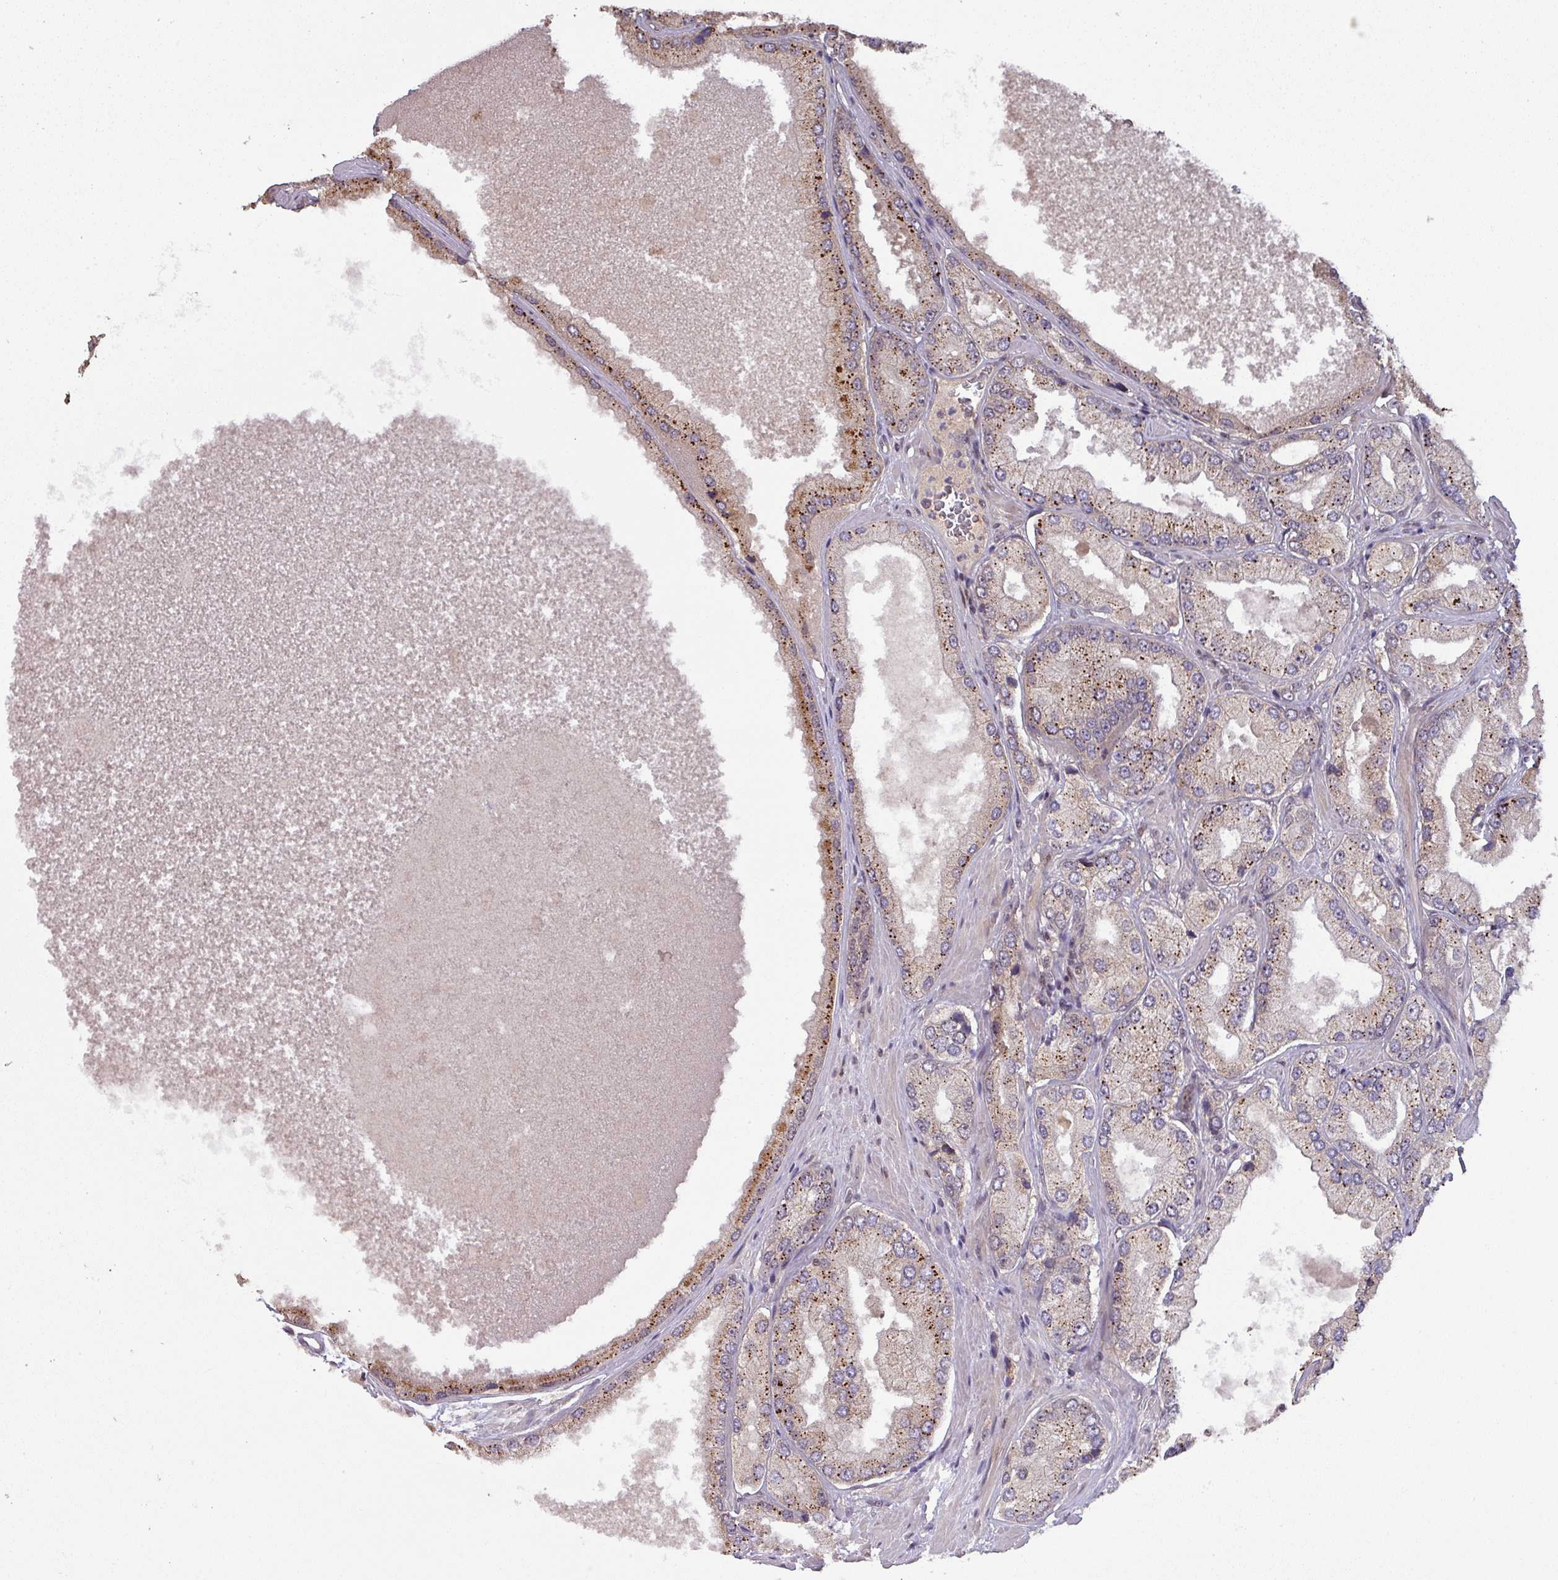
{"staining": {"intensity": "moderate", "quantity": ">75%", "location": "cytoplasmic/membranous"}, "tissue": "prostate cancer", "cell_type": "Tumor cells", "image_type": "cancer", "snomed": [{"axis": "morphology", "description": "Adenocarcinoma, Low grade"}, {"axis": "topography", "description": "Prostate"}], "caption": "Immunohistochemical staining of prostate cancer (adenocarcinoma (low-grade)) demonstrates medium levels of moderate cytoplasmic/membranous positivity in approximately >75% of tumor cells. The staining was performed using DAB (3,3'-diaminobenzidine) to visualize the protein expression in brown, while the nuclei were stained in blue with hematoxylin (Magnification: 20x).", "gene": "ZBTB14", "patient": {"sex": "male", "age": 42}}